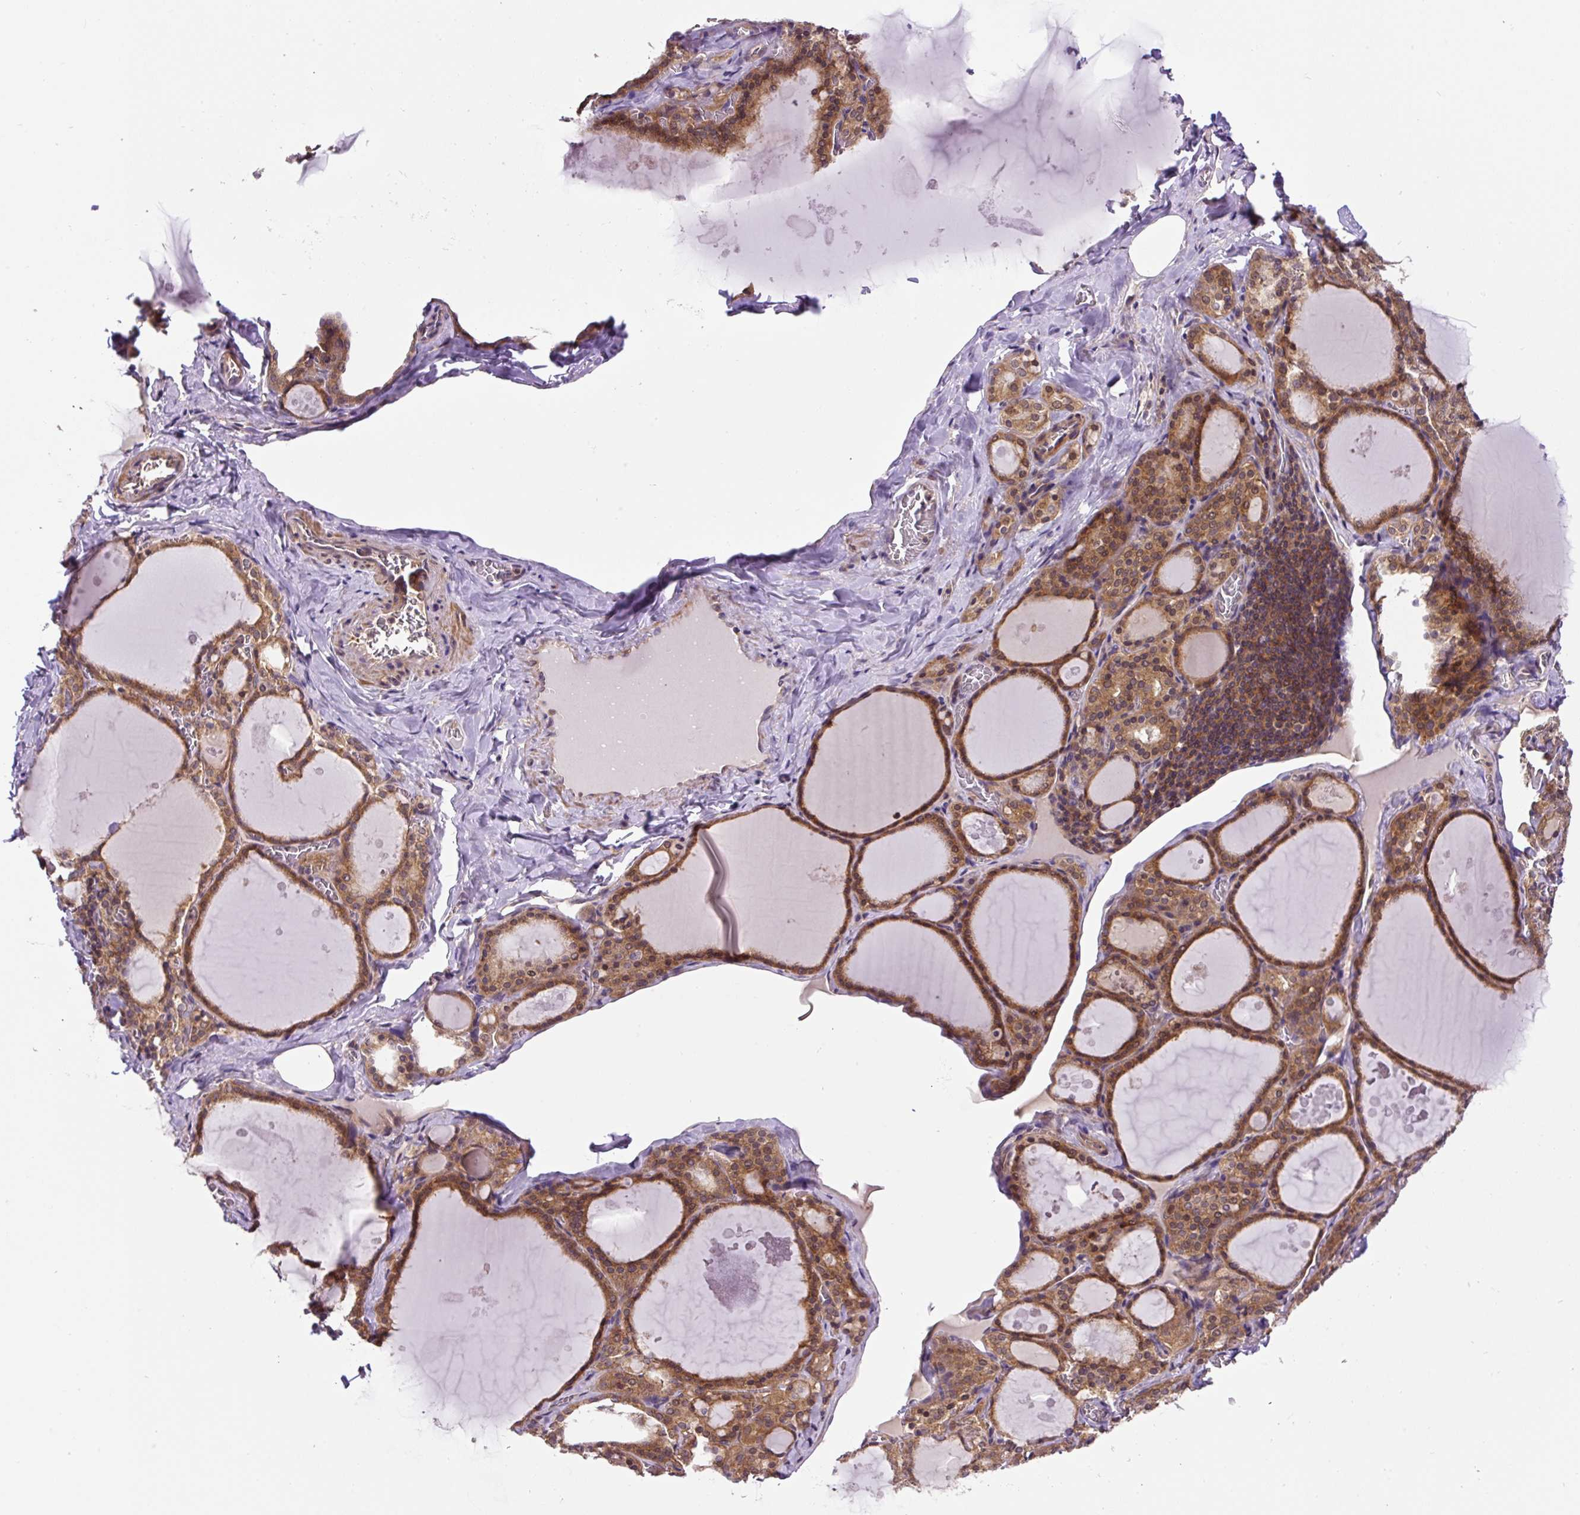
{"staining": {"intensity": "moderate", "quantity": ">75%", "location": "cytoplasmic/membranous"}, "tissue": "thyroid gland", "cell_type": "Glandular cells", "image_type": "normal", "snomed": [{"axis": "morphology", "description": "Normal tissue, NOS"}, {"axis": "topography", "description": "Thyroid gland"}], "caption": "Immunohistochemical staining of unremarkable thyroid gland demonstrates medium levels of moderate cytoplasmic/membranous staining in approximately >75% of glandular cells.", "gene": "CCDC28A", "patient": {"sex": "male", "age": 56}}